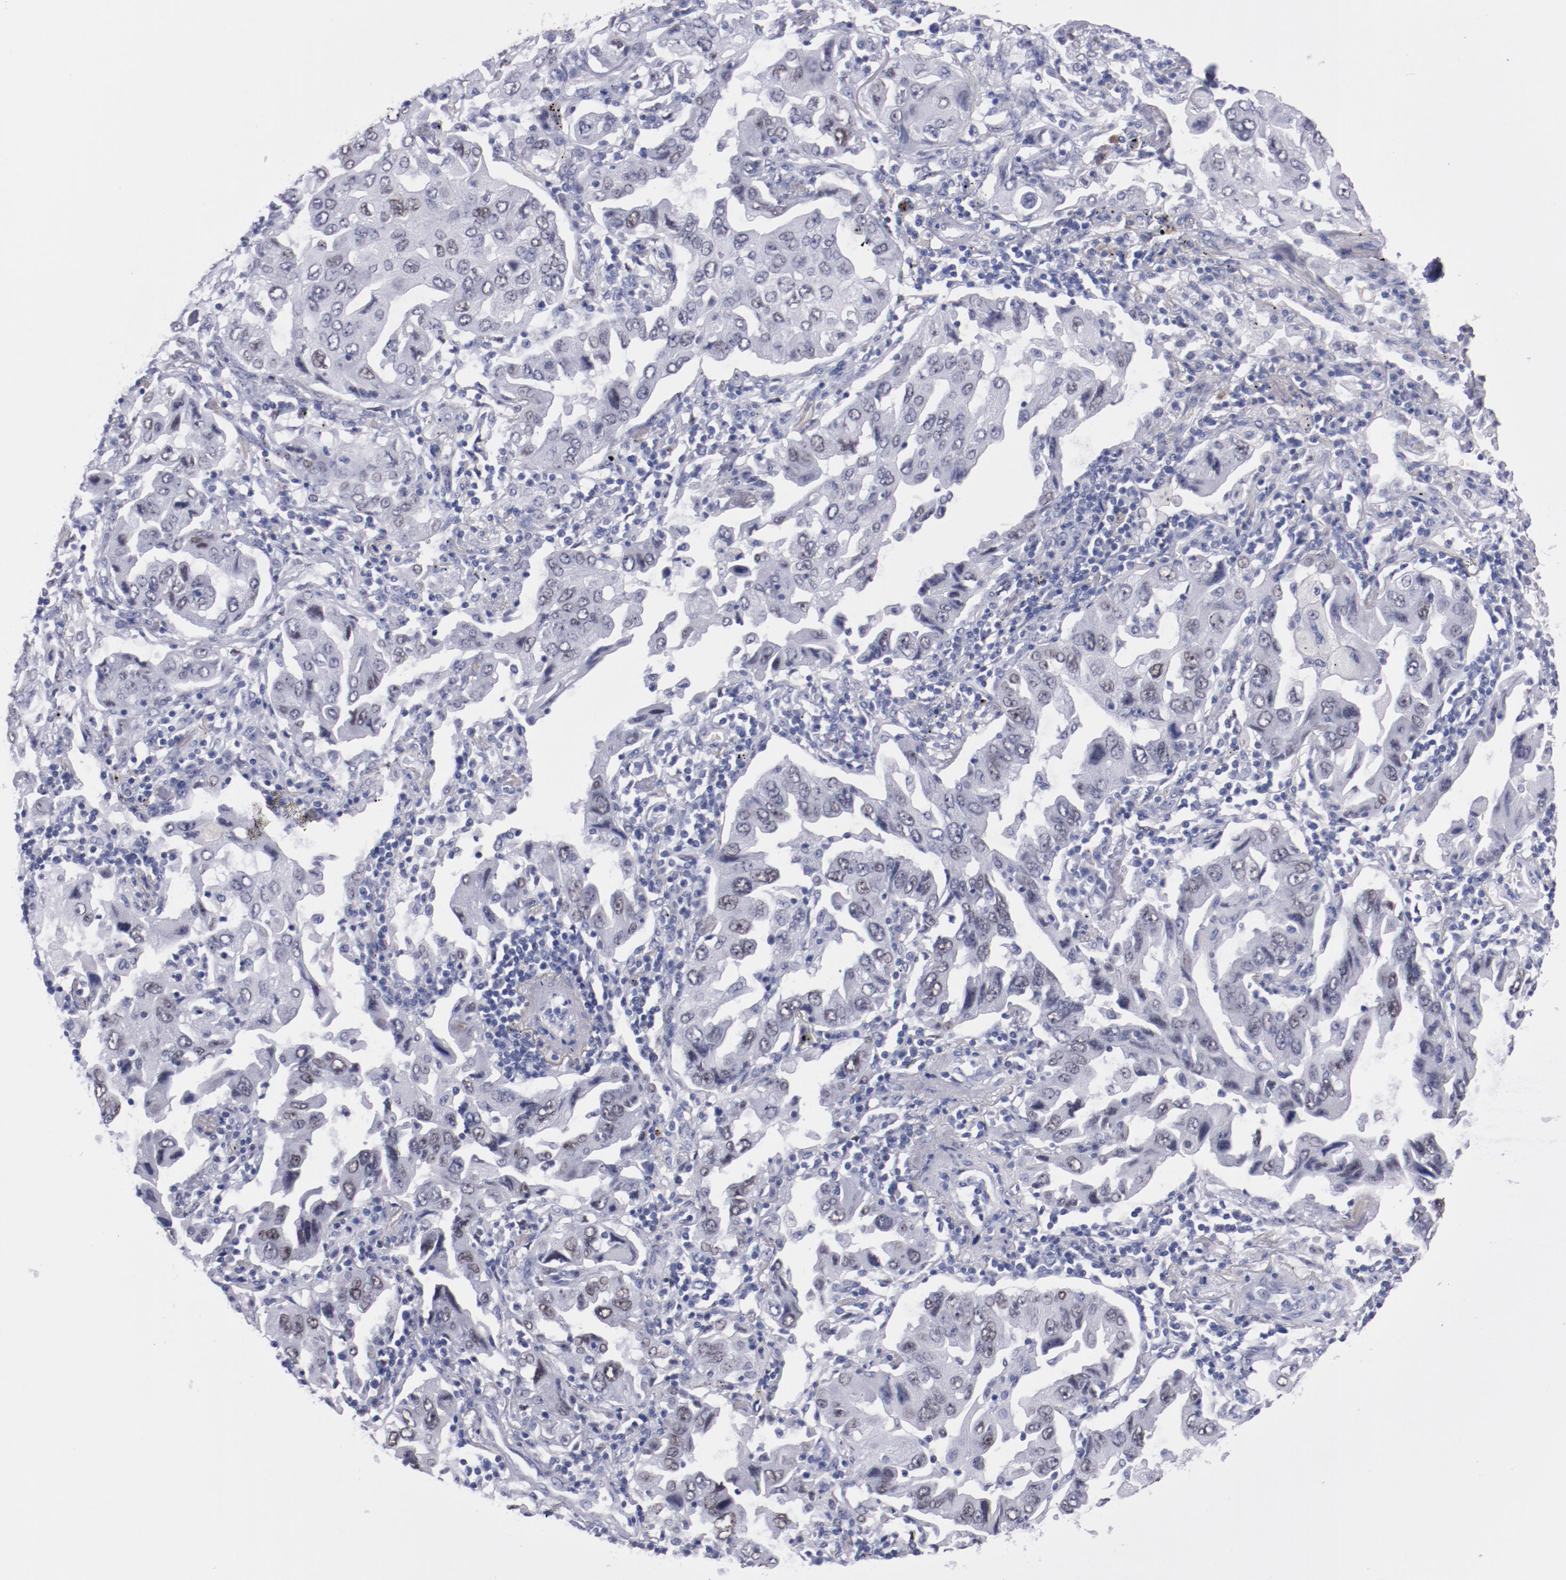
{"staining": {"intensity": "weak", "quantity": "<25%", "location": "nuclear"}, "tissue": "lung cancer", "cell_type": "Tumor cells", "image_type": "cancer", "snomed": [{"axis": "morphology", "description": "Adenocarcinoma, NOS"}, {"axis": "topography", "description": "Lung"}], "caption": "Immunohistochemical staining of lung adenocarcinoma shows no significant staining in tumor cells. The staining was performed using DAB to visualize the protein expression in brown, while the nuclei were stained in blue with hematoxylin (Magnification: 20x).", "gene": "HNF1B", "patient": {"sex": "female", "age": 65}}